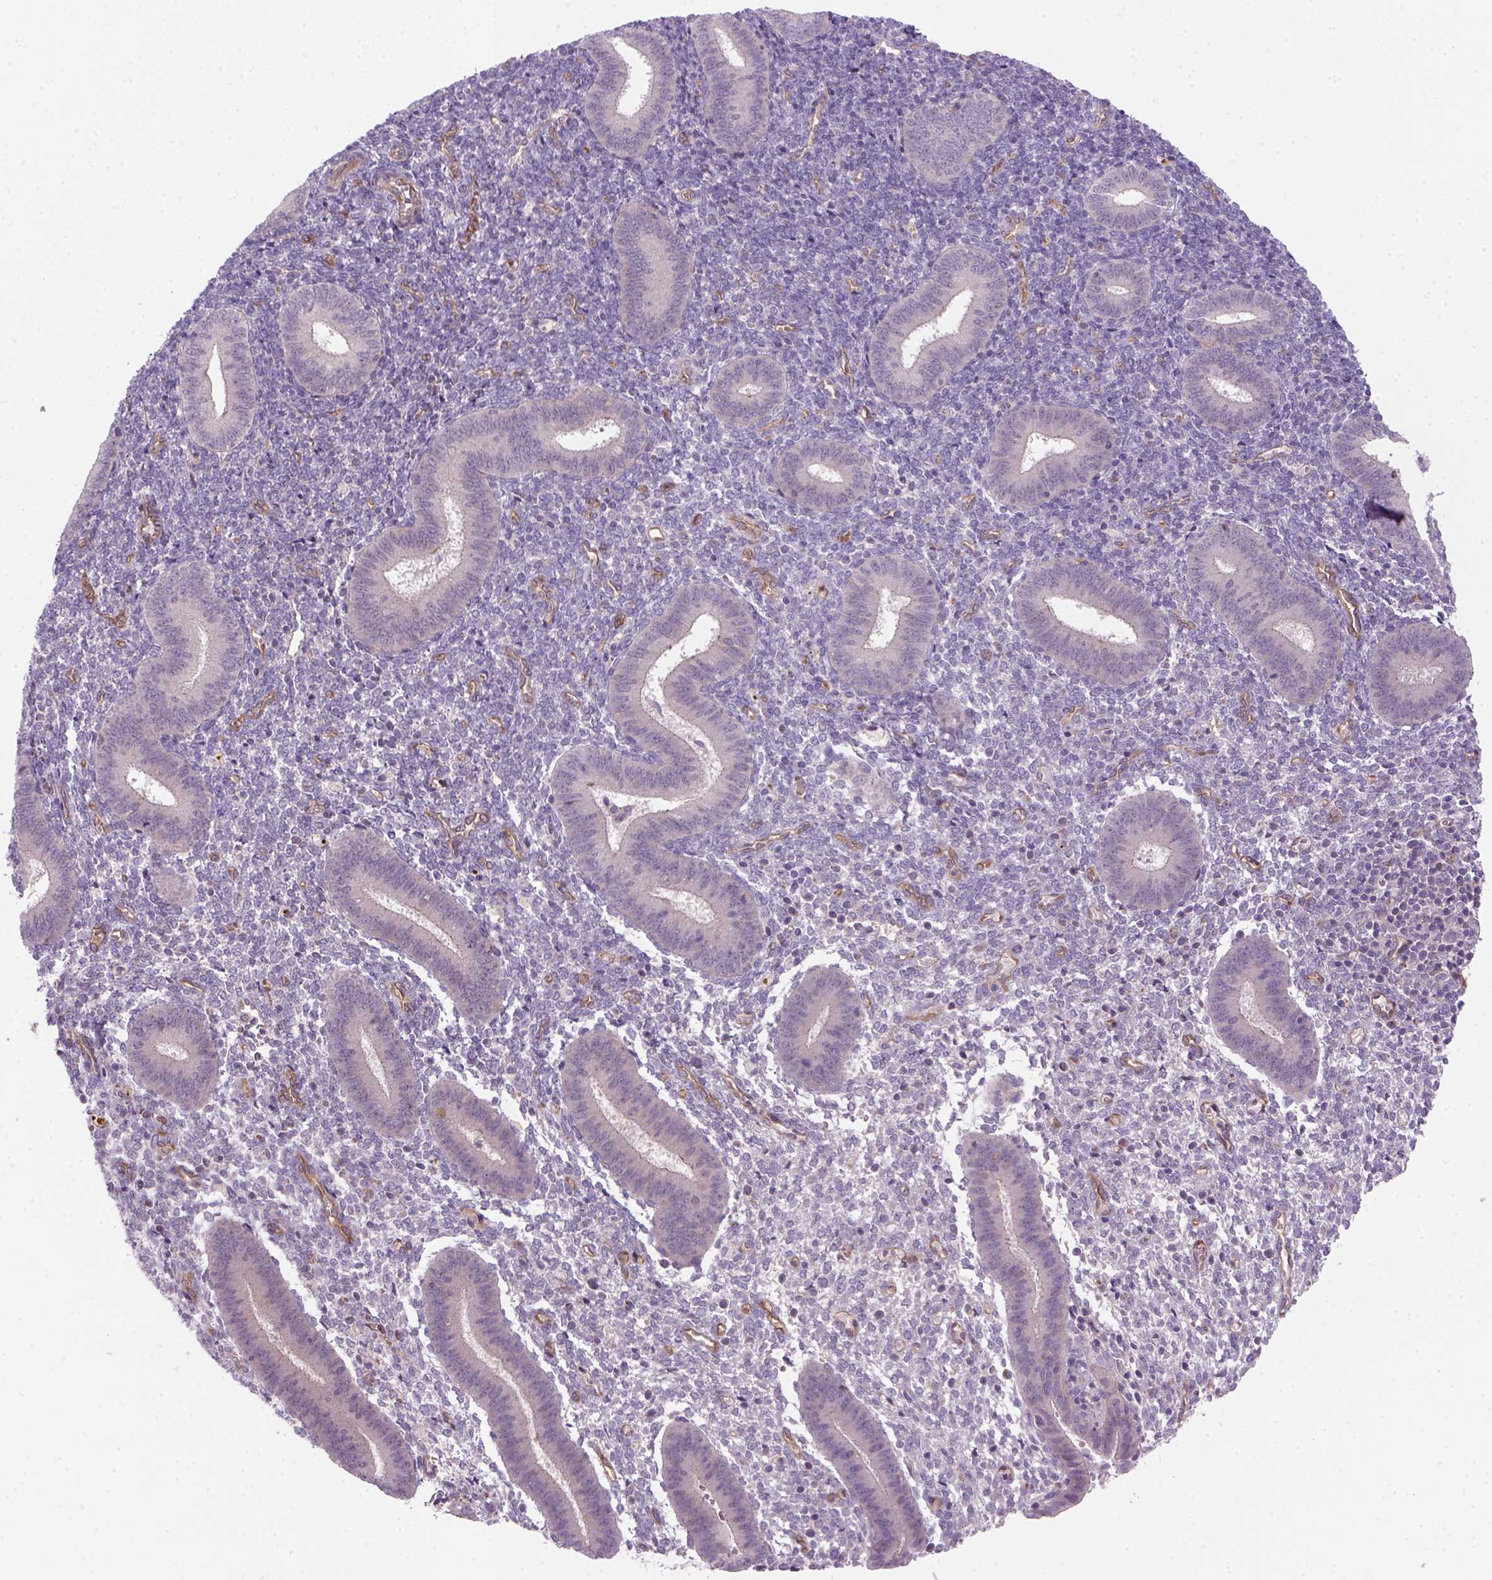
{"staining": {"intensity": "negative", "quantity": "none", "location": "none"}, "tissue": "endometrium", "cell_type": "Cells in endometrial stroma", "image_type": "normal", "snomed": [{"axis": "morphology", "description": "Normal tissue, NOS"}, {"axis": "topography", "description": "Endometrium"}], "caption": "Cells in endometrial stroma show no significant positivity in unremarkable endometrium.", "gene": "VSTM5", "patient": {"sex": "female", "age": 25}}